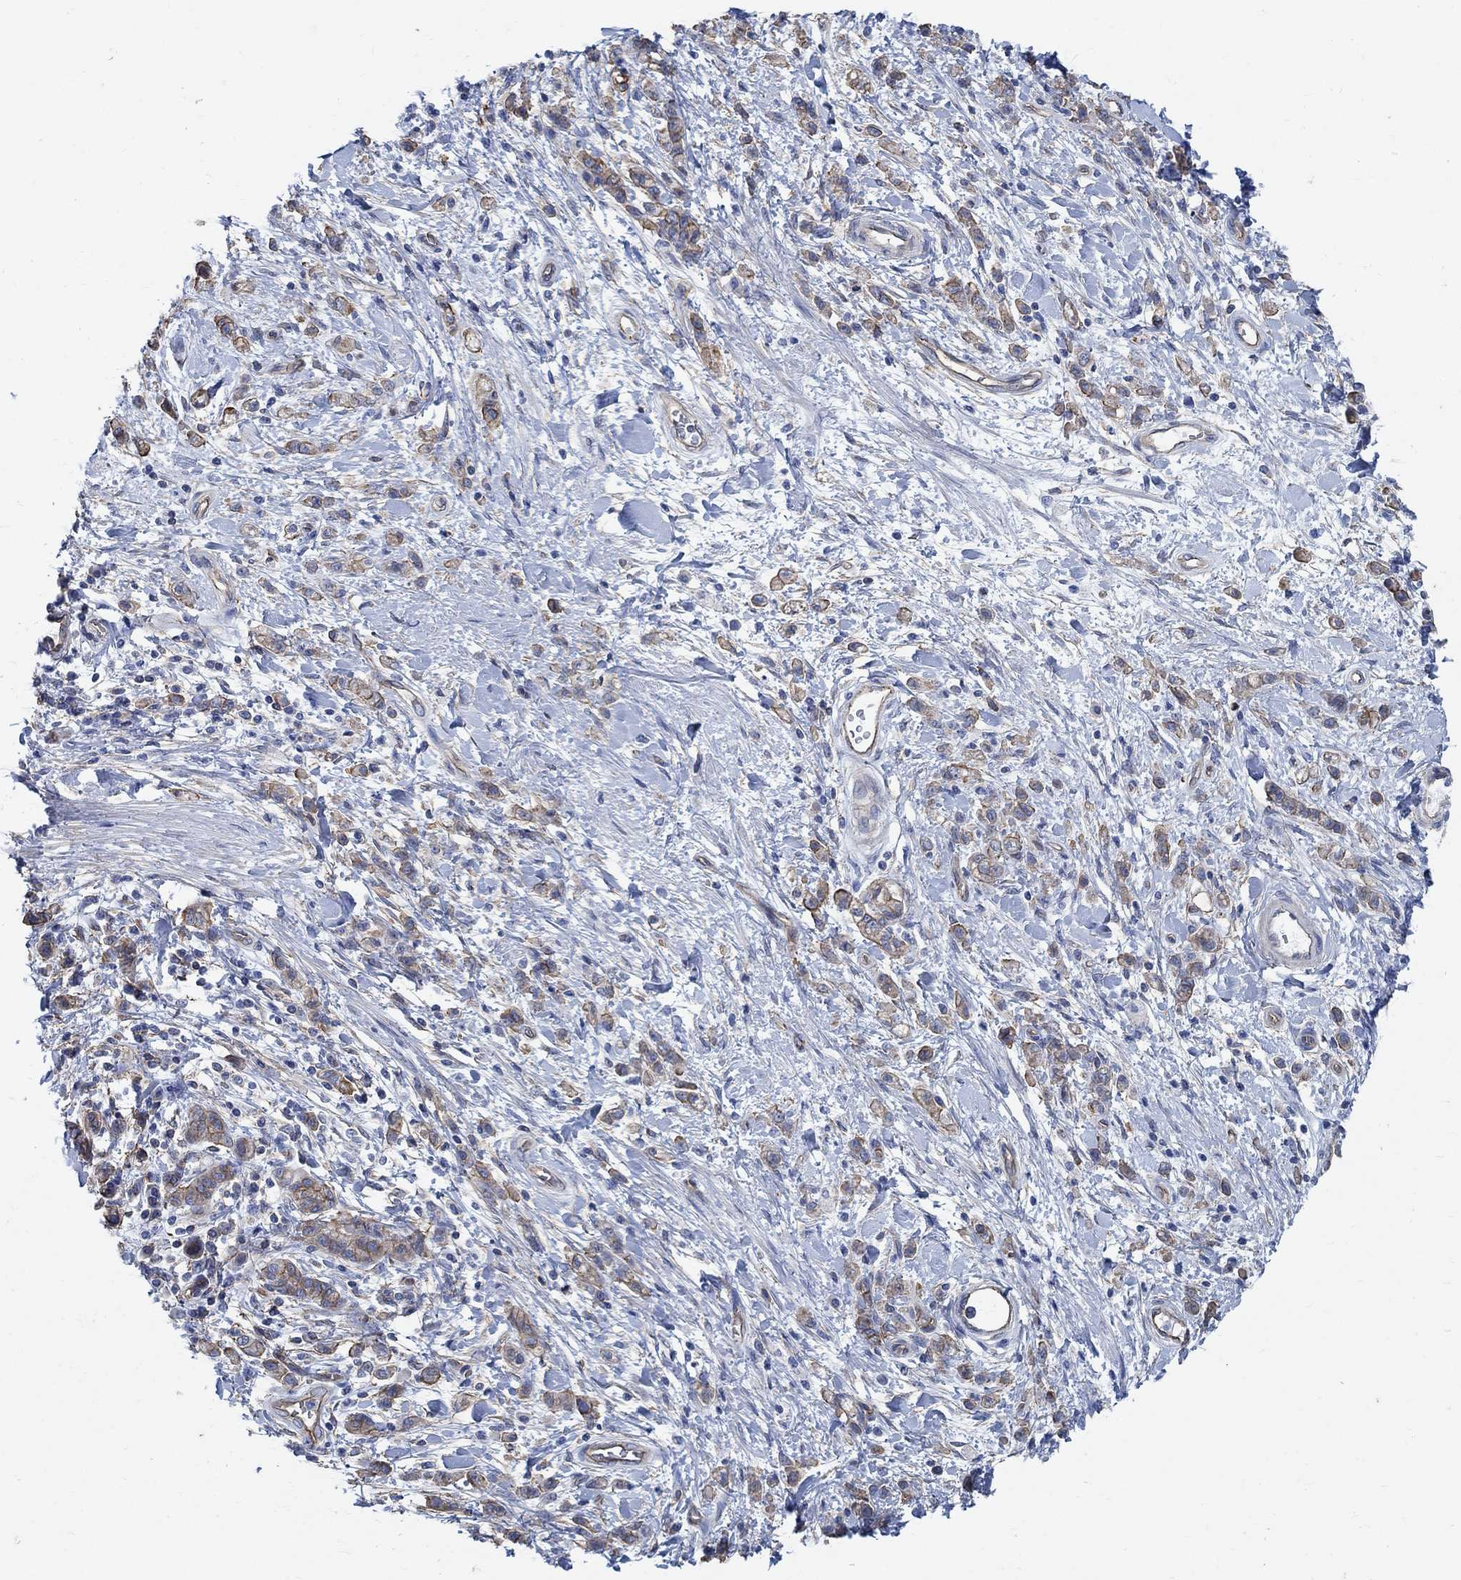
{"staining": {"intensity": "strong", "quantity": "25%-75%", "location": "cytoplasmic/membranous"}, "tissue": "stomach cancer", "cell_type": "Tumor cells", "image_type": "cancer", "snomed": [{"axis": "morphology", "description": "Adenocarcinoma, NOS"}, {"axis": "topography", "description": "Stomach"}], "caption": "IHC image of neoplastic tissue: human stomach cancer (adenocarcinoma) stained using immunohistochemistry (IHC) demonstrates high levels of strong protein expression localized specifically in the cytoplasmic/membranous of tumor cells, appearing as a cytoplasmic/membranous brown color.", "gene": "TMEM198", "patient": {"sex": "male", "age": 77}}